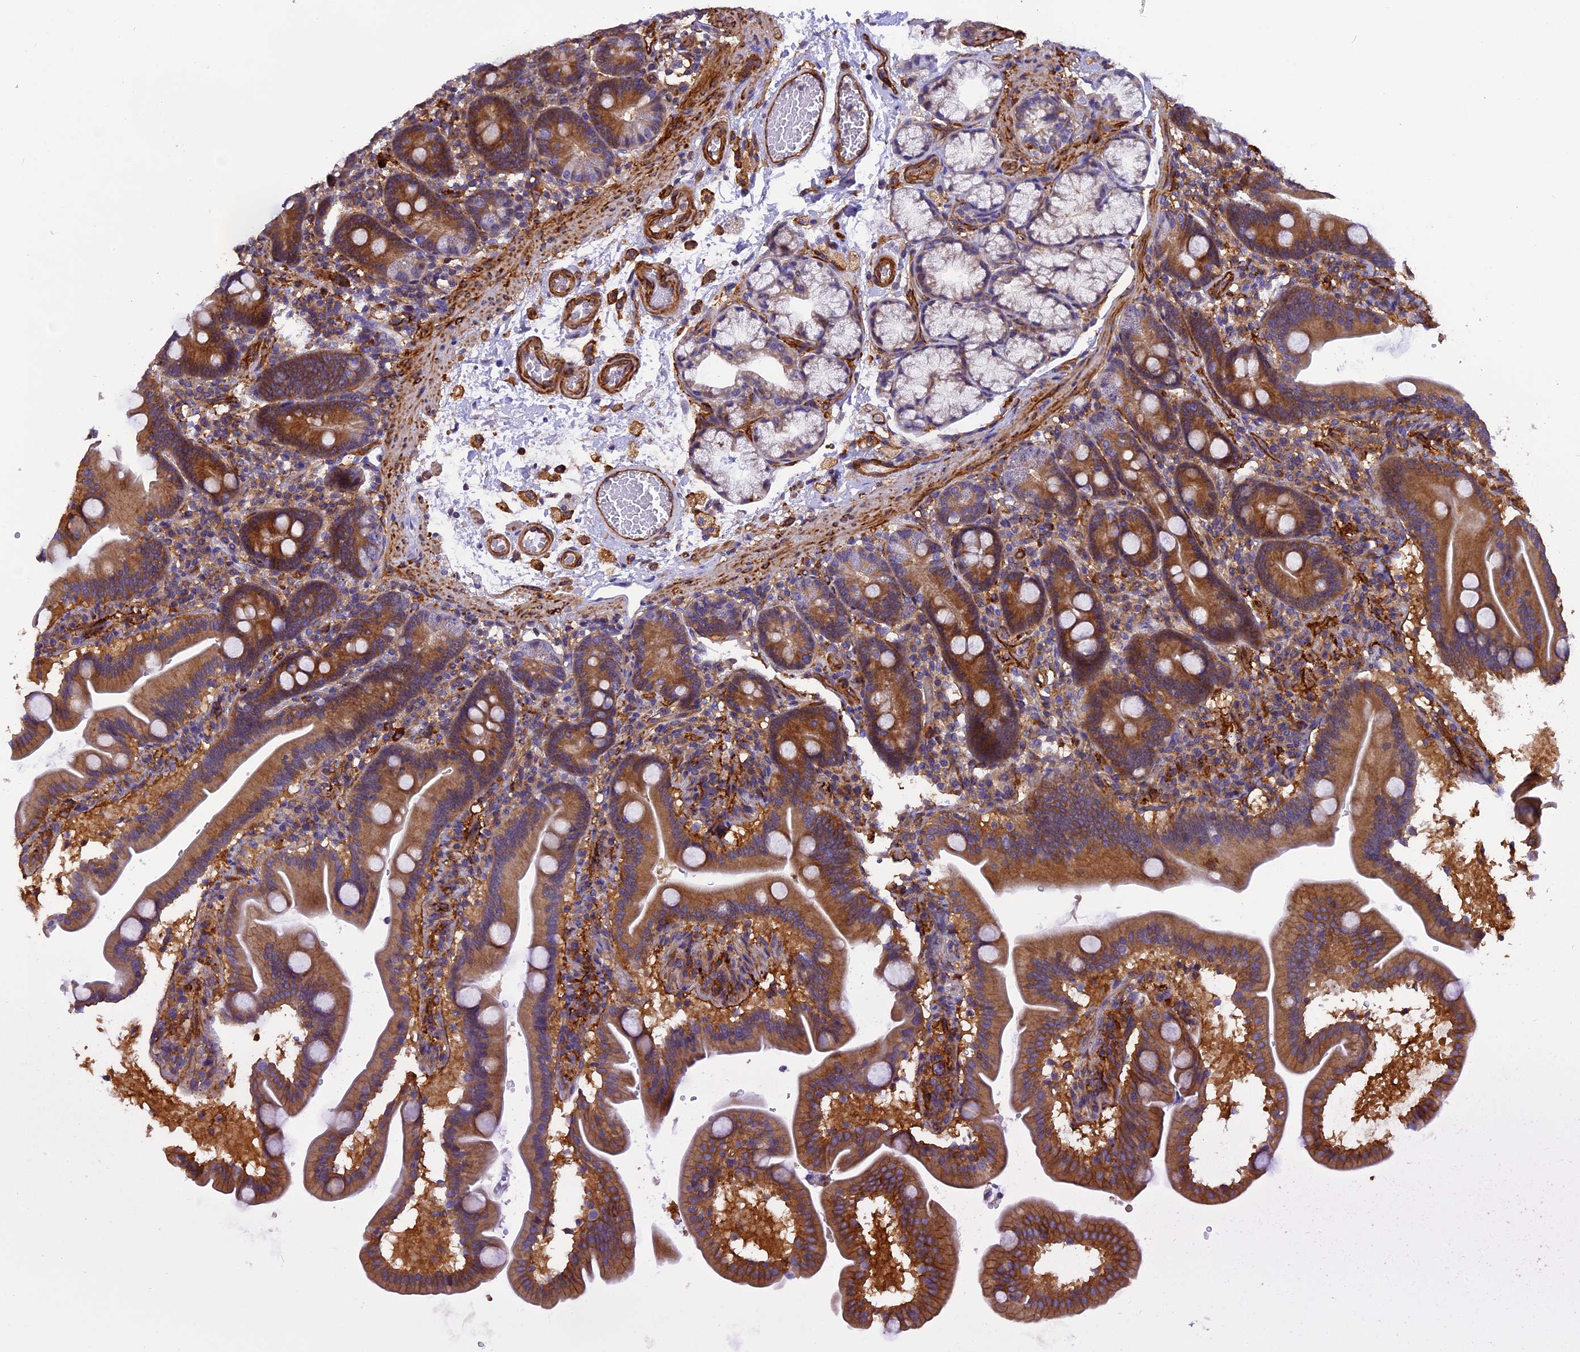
{"staining": {"intensity": "strong", "quantity": ">75%", "location": "cytoplasmic/membranous"}, "tissue": "duodenum", "cell_type": "Glandular cells", "image_type": "normal", "snomed": [{"axis": "morphology", "description": "Normal tissue, NOS"}, {"axis": "topography", "description": "Duodenum"}], "caption": "This is a micrograph of immunohistochemistry staining of benign duodenum, which shows strong positivity in the cytoplasmic/membranous of glandular cells.", "gene": "EHBP1L1", "patient": {"sex": "male", "age": 54}}